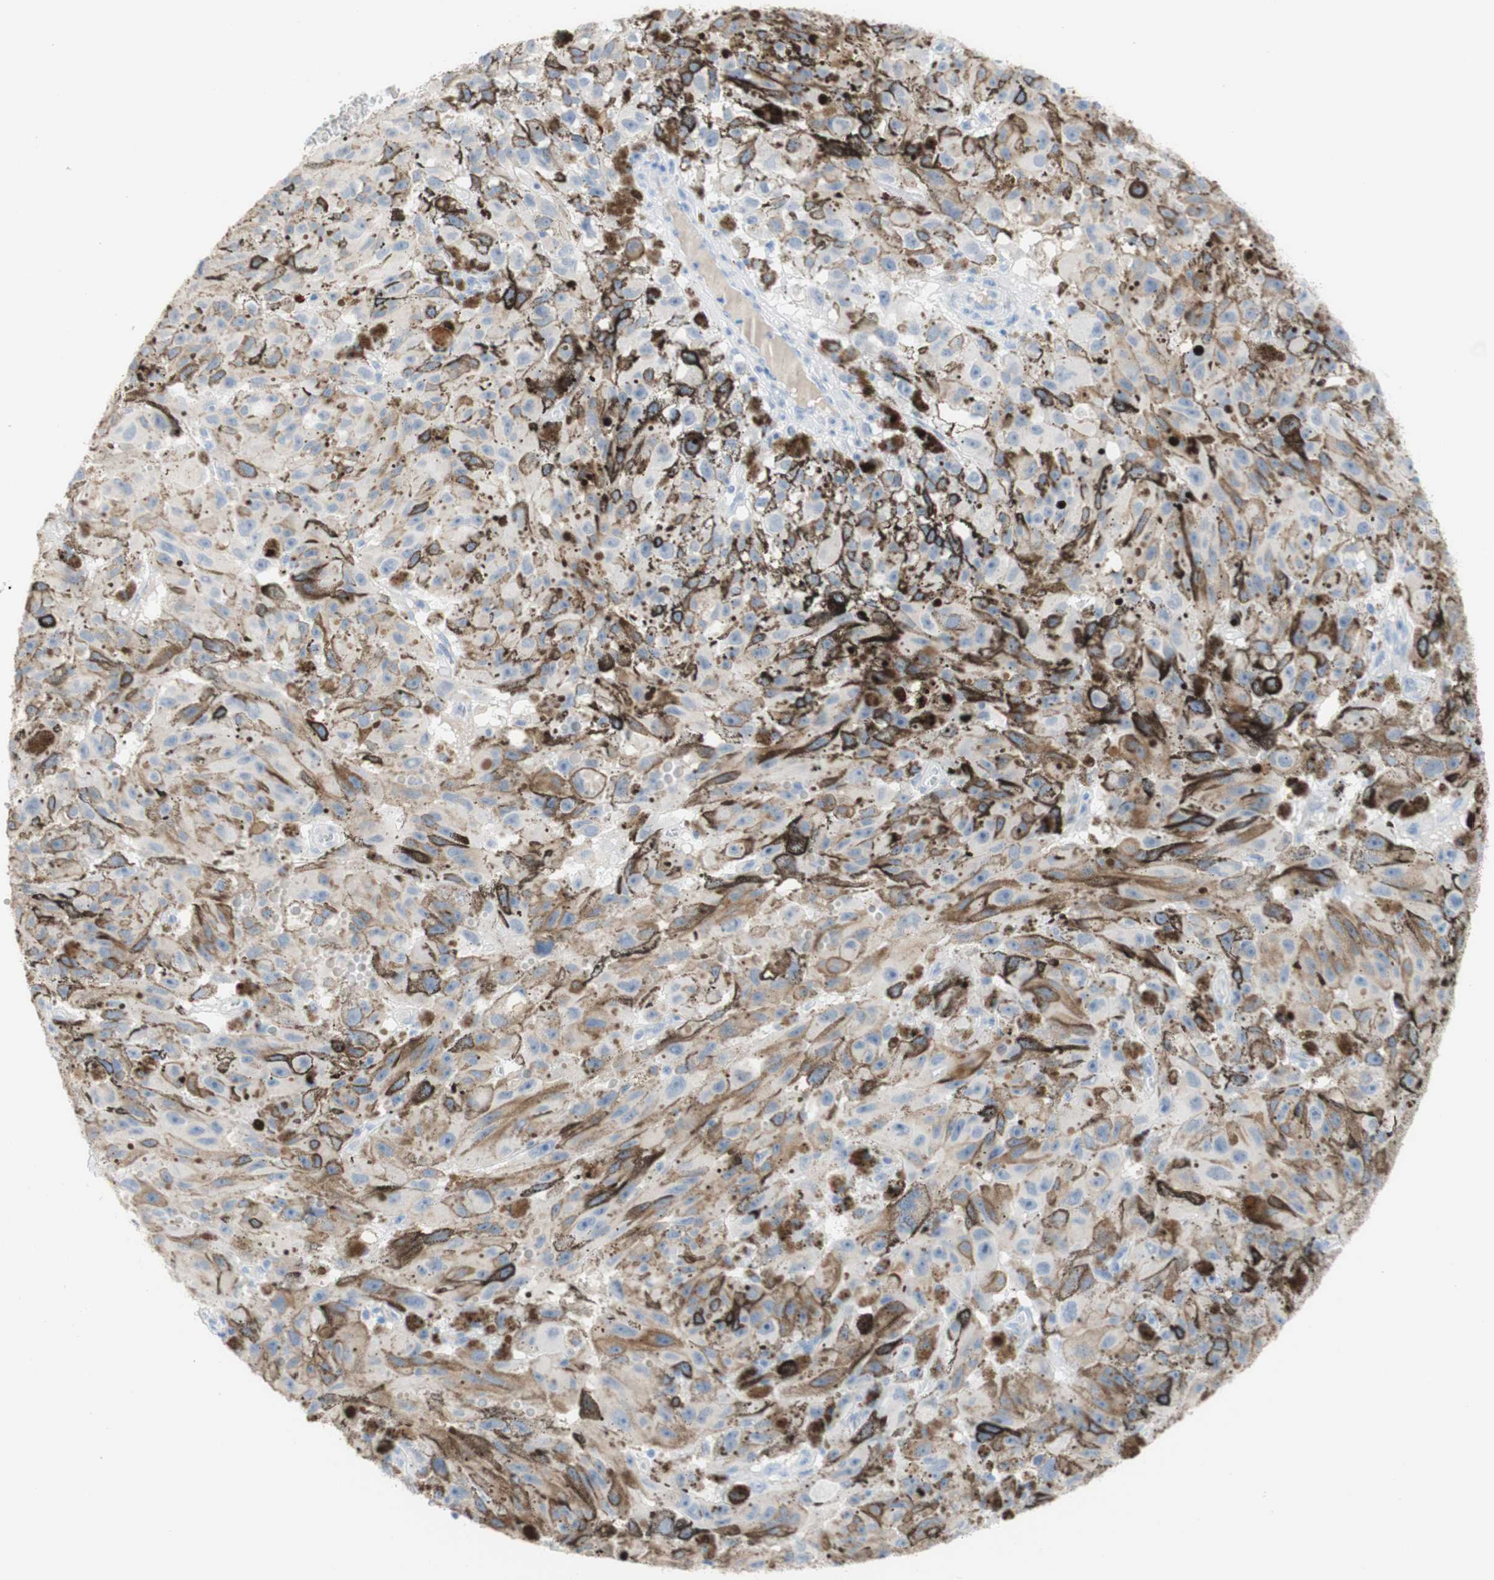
{"staining": {"intensity": "weak", "quantity": "<25%", "location": "cytoplasmic/membranous"}, "tissue": "melanoma", "cell_type": "Tumor cells", "image_type": "cancer", "snomed": [{"axis": "morphology", "description": "Malignant melanoma, NOS"}, {"axis": "topography", "description": "Skin"}], "caption": "A high-resolution micrograph shows immunohistochemistry (IHC) staining of melanoma, which reveals no significant staining in tumor cells.", "gene": "DSC2", "patient": {"sex": "female", "age": 104}}